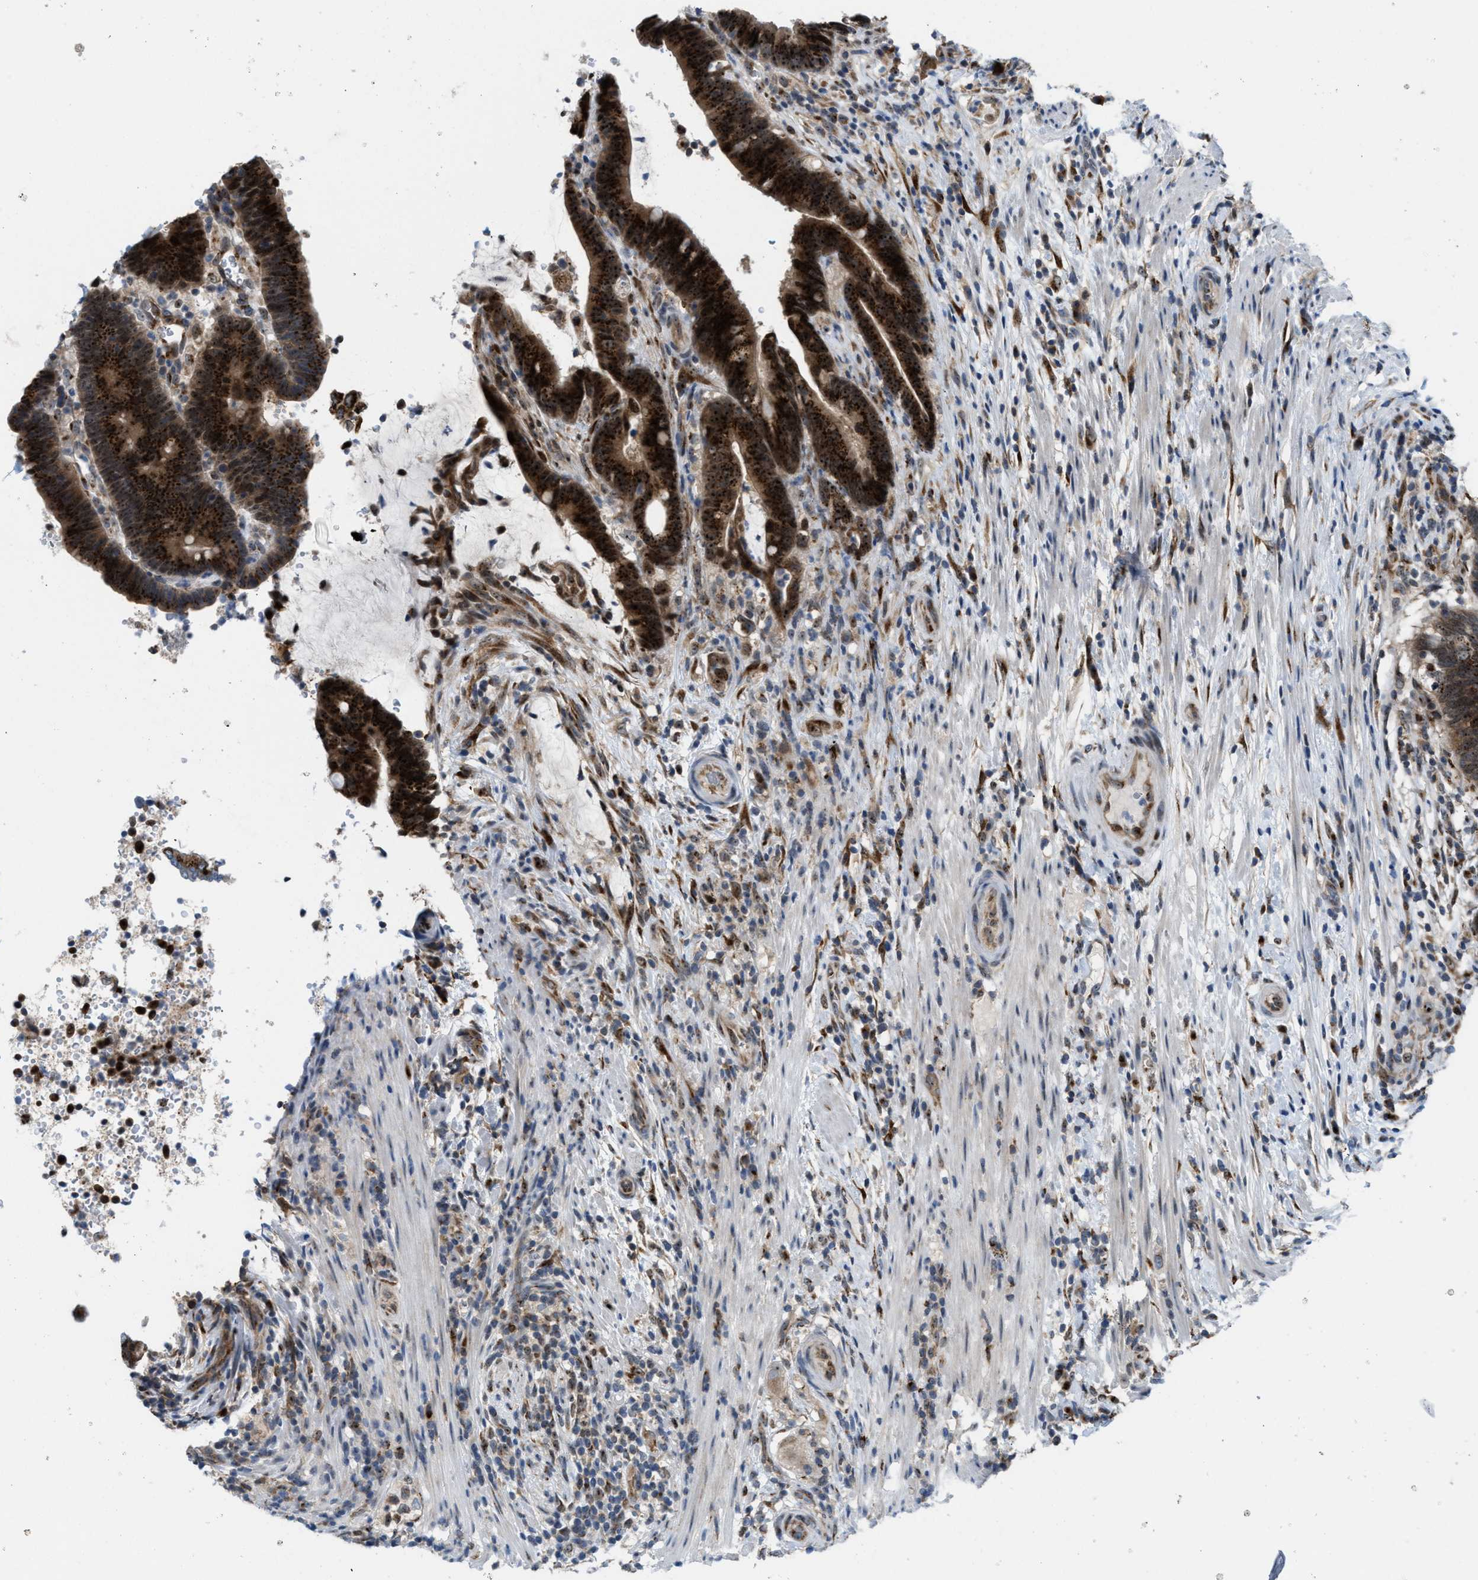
{"staining": {"intensity": "strong", "quantity": ">75%", "location": "cytoplasmic/membranous"}, "tissue": "colorectal cancer", "cell_type": "Tumor cells", "image_type": "cancer", "snomed": [{"axis": "morphology", "description": "Adenocarcinoma, NOS"}, {"axis": "topography", "description": "Colon"}], "caption": "Brown immunohistochemical staining in human colorectal cancer (adenocarcinoma) reveals strong cytoplasmic/membranous staining in about >75% of tumor cells. (IHC, brightfield microscopy, high magnification).", "gene": "SLC38A10", "patient": {"sex": "female", "age": 66}}